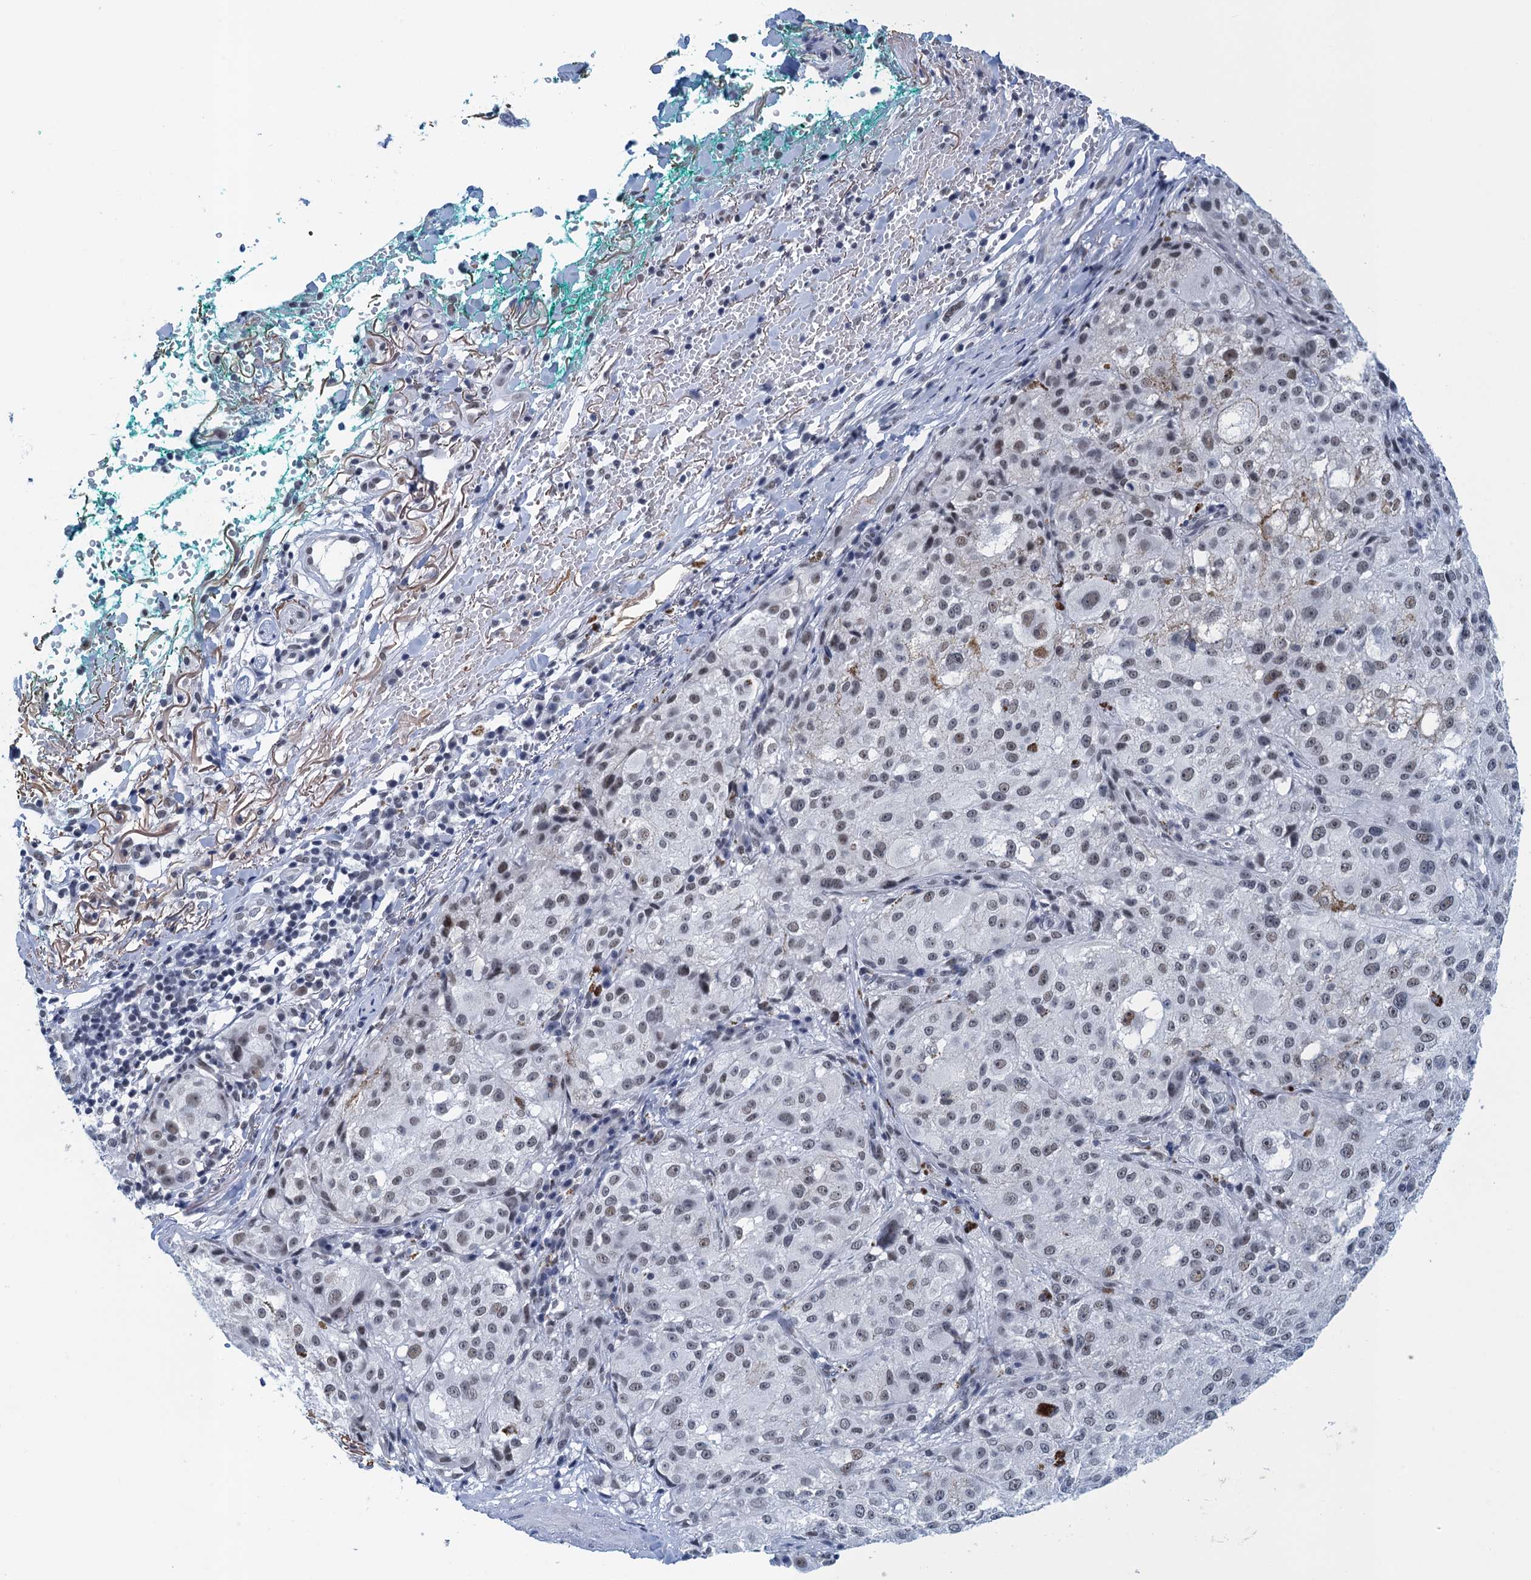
{"staining": {"intensity": "weak", "quantity": "25%-75%", "location": "nuclear"}, "tissue": "melanoma", "cell_type": "Tumor cells", "image_type": "cancer", "snomed": [{"axis": "morphology", "description": "Necrosis, NOS"}, {"axis": "morphology", "description": "Malignant melanoma, NOS"}, {"axis": "topography", "description": "Skin"}], "caption": "High-power microscopy captured an immunohistochemistry micrograph of malignant melanoma, revealing weak nuclear positivity in approximately 25%-75% of tumor cells.", "gene": "EPS8L1", "patient": {"sex": "female", "age": 87}}